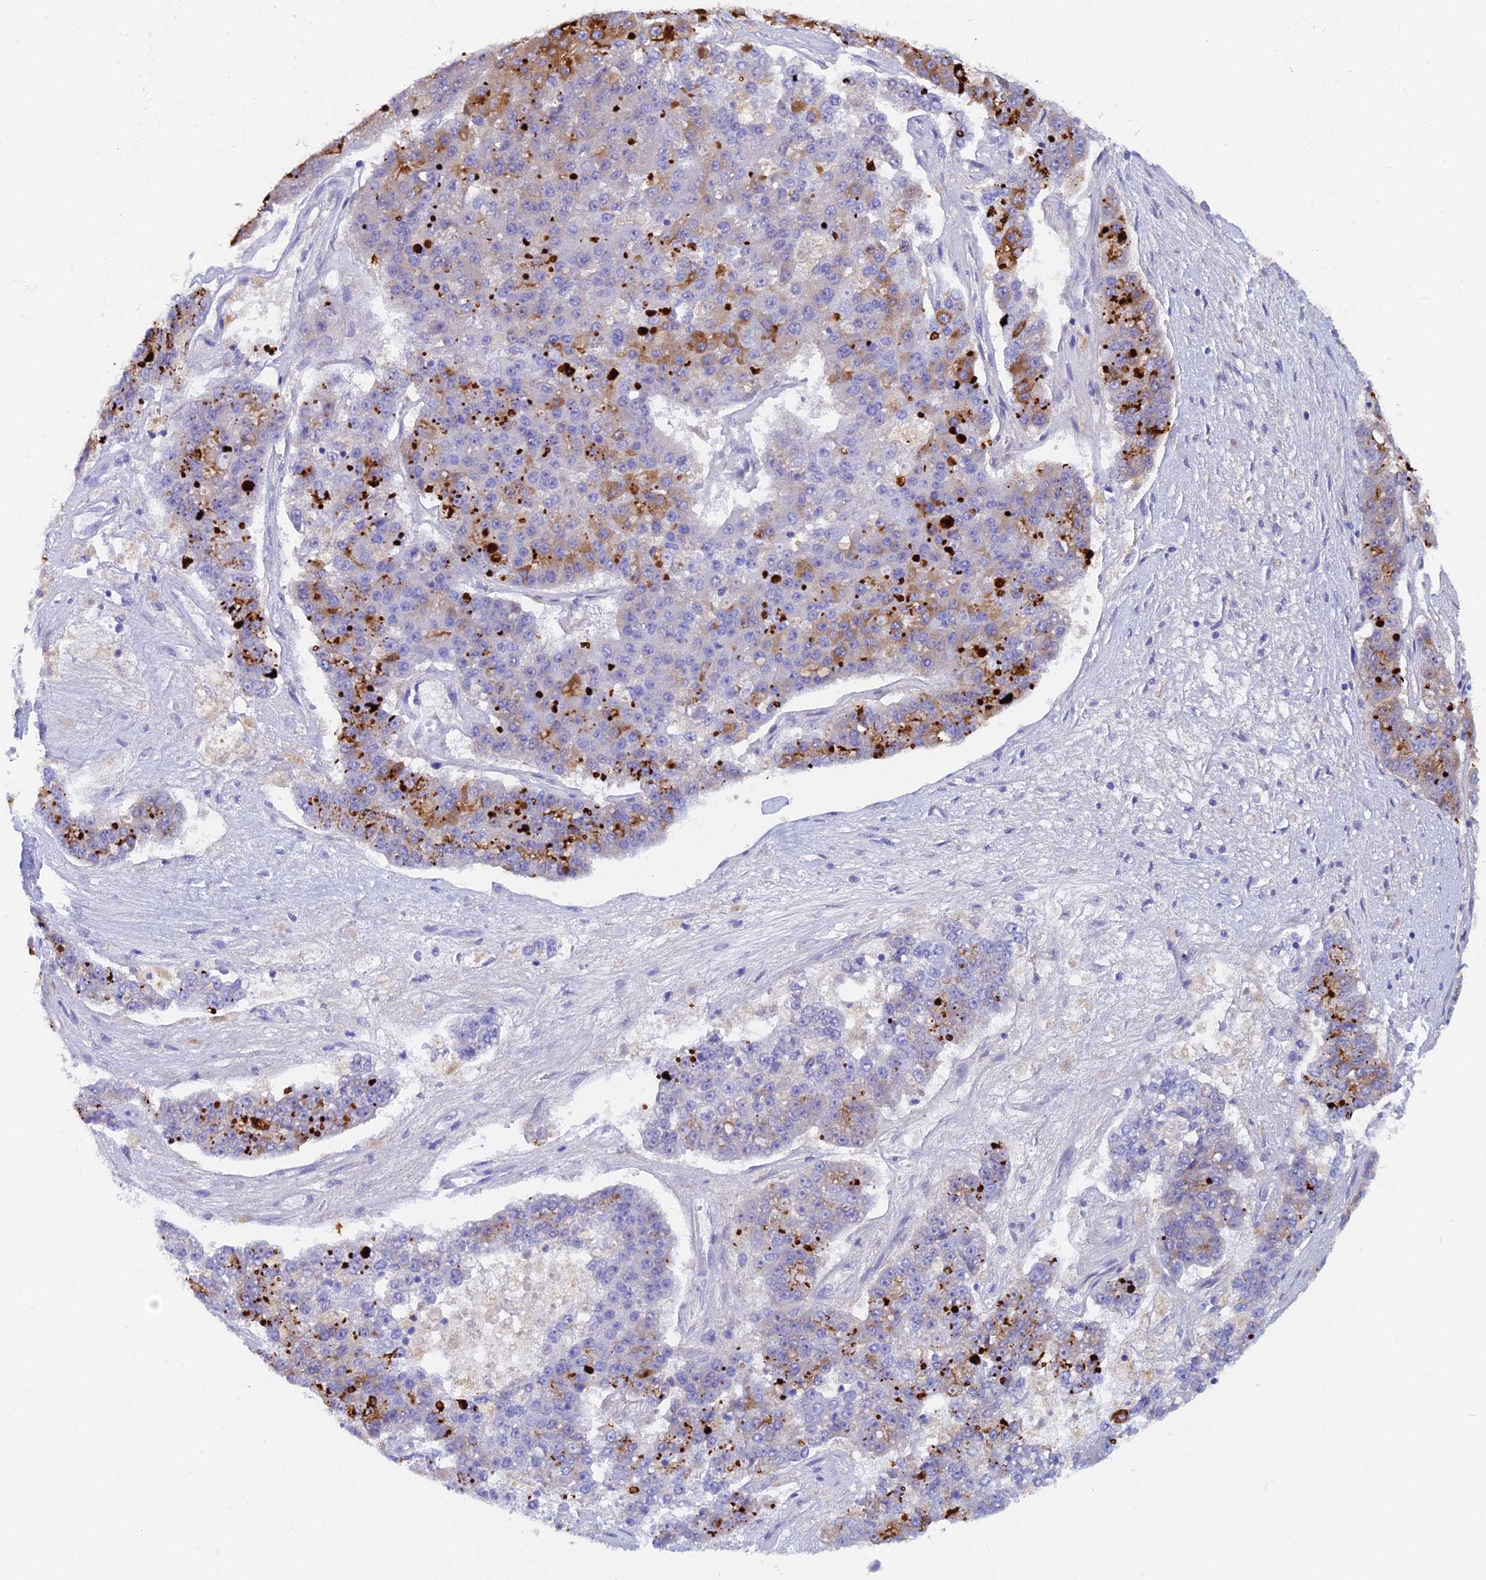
{"staining": {"intensity": "strong", "quantity": "<25%", "location": "cytoplasmic/membranous"}, "tissue": "pancreatic cancer", "cell_type": "Tumor cells", "image_type": "cancer", "snomed": [{"axis": "morphology", "description": "Adenocarcinoma, NOS"}, {"axis": "topography", "description": "Pancreas"}], "caption": "A brown stain labels strong cytoplasmic/membranous staining of a protein in pancreatic adenocarcinoma tumor cells. The staining is performed using DAB (3,3'-diaminobenzidine) brown chromogen to label protein expression. The nuclei are counter-stained blue using hematoxylin.", "gene": "REG1A", "patient": {"sex": "male", "age": 50}}